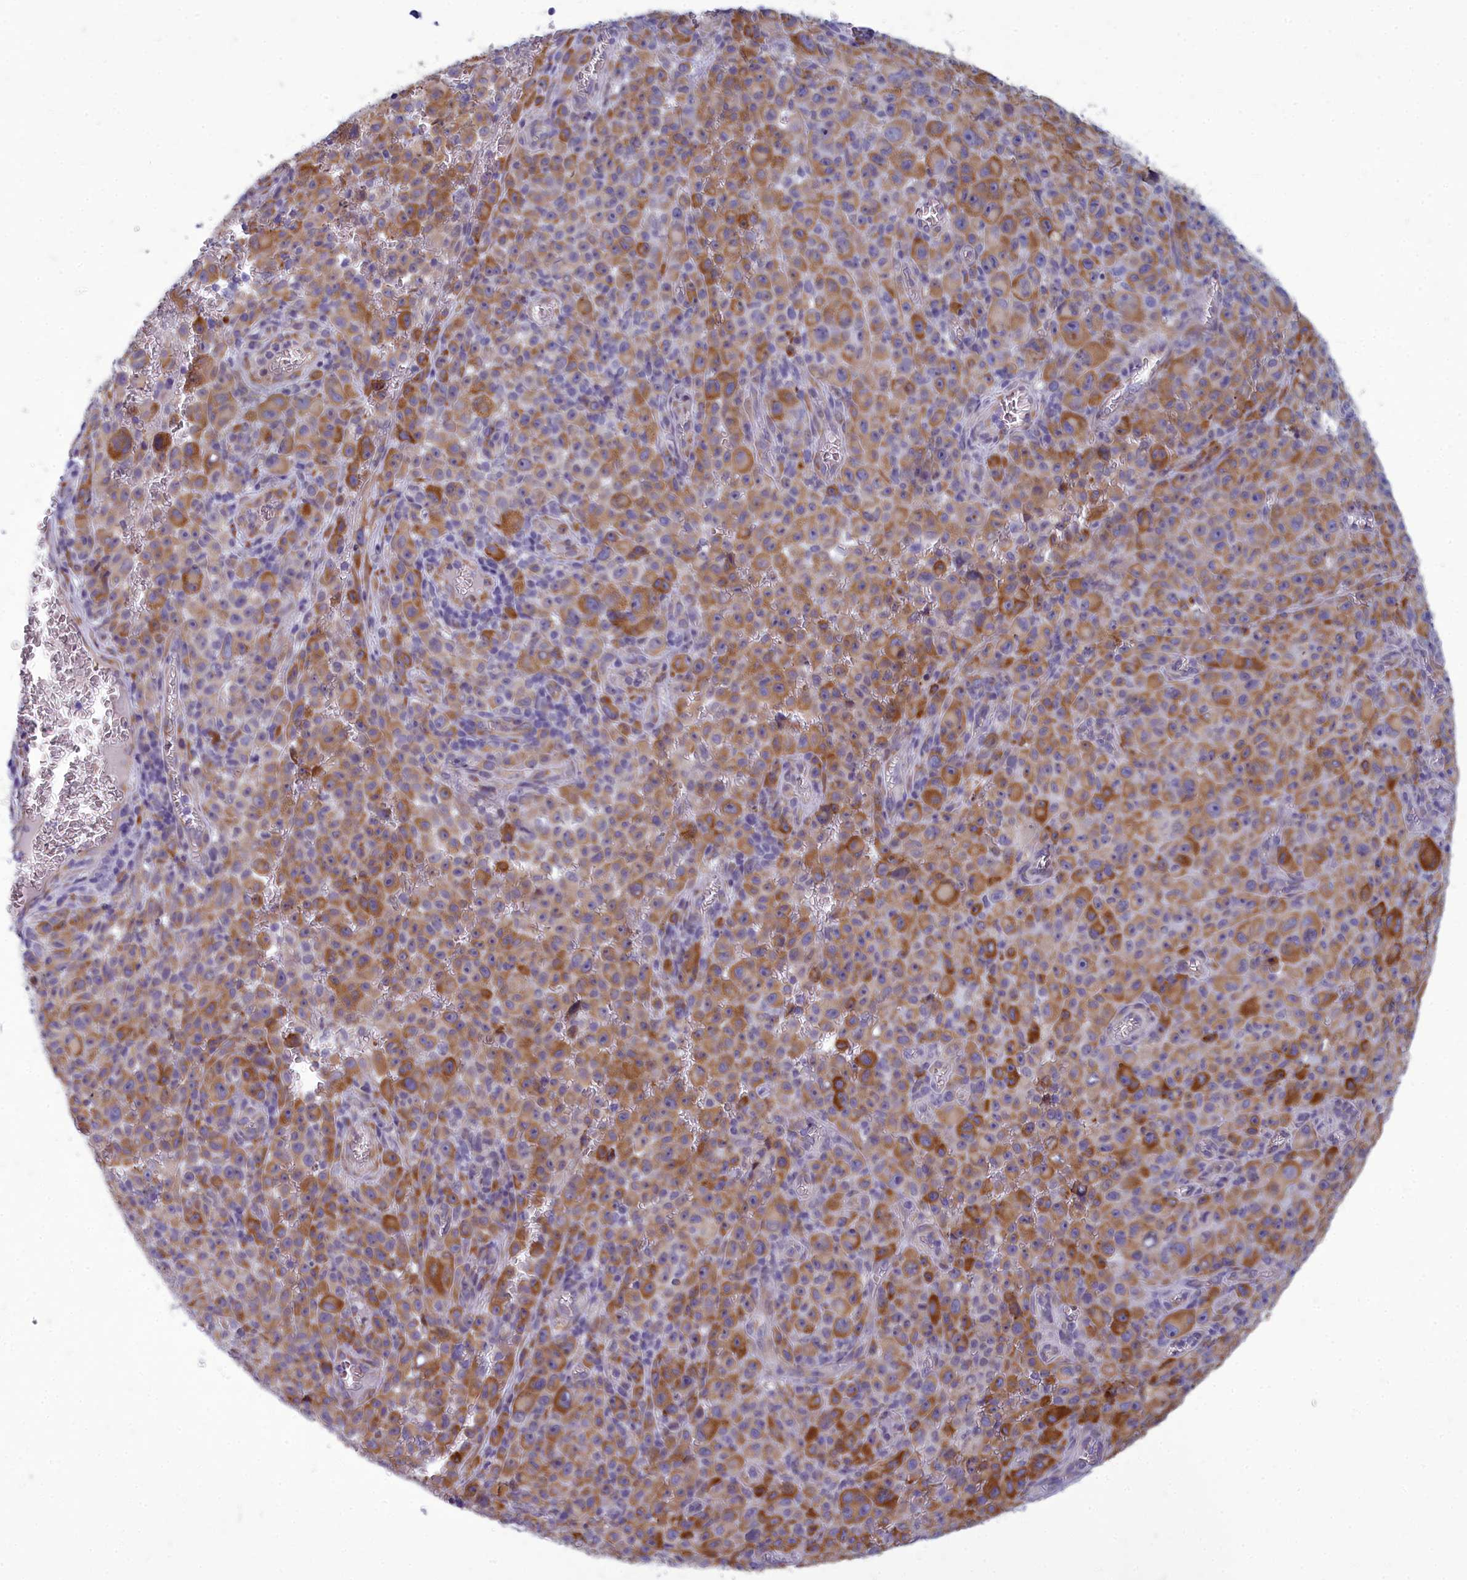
{"staining": {"intensity": "moderate", "quantity": ">75%", "location": "cytoplasmic/membranous"}, "tissue": "melanoma", "cell_type": "Tumor cells", "image_type": "cancer", "snomed": [{"axis": "morphology", "description": "Malignant melanoma, NOS"}, {"axis": "topography", "description": "Skin"}], "caption": "The histopathology image reveals staining of malignant melanoma, revealing moderate cytoplasmic/membranous protein positivity (brown color) within tumor cells.", "gene": "CENATAC", "patient": {"sex": "female", "age": 82}}